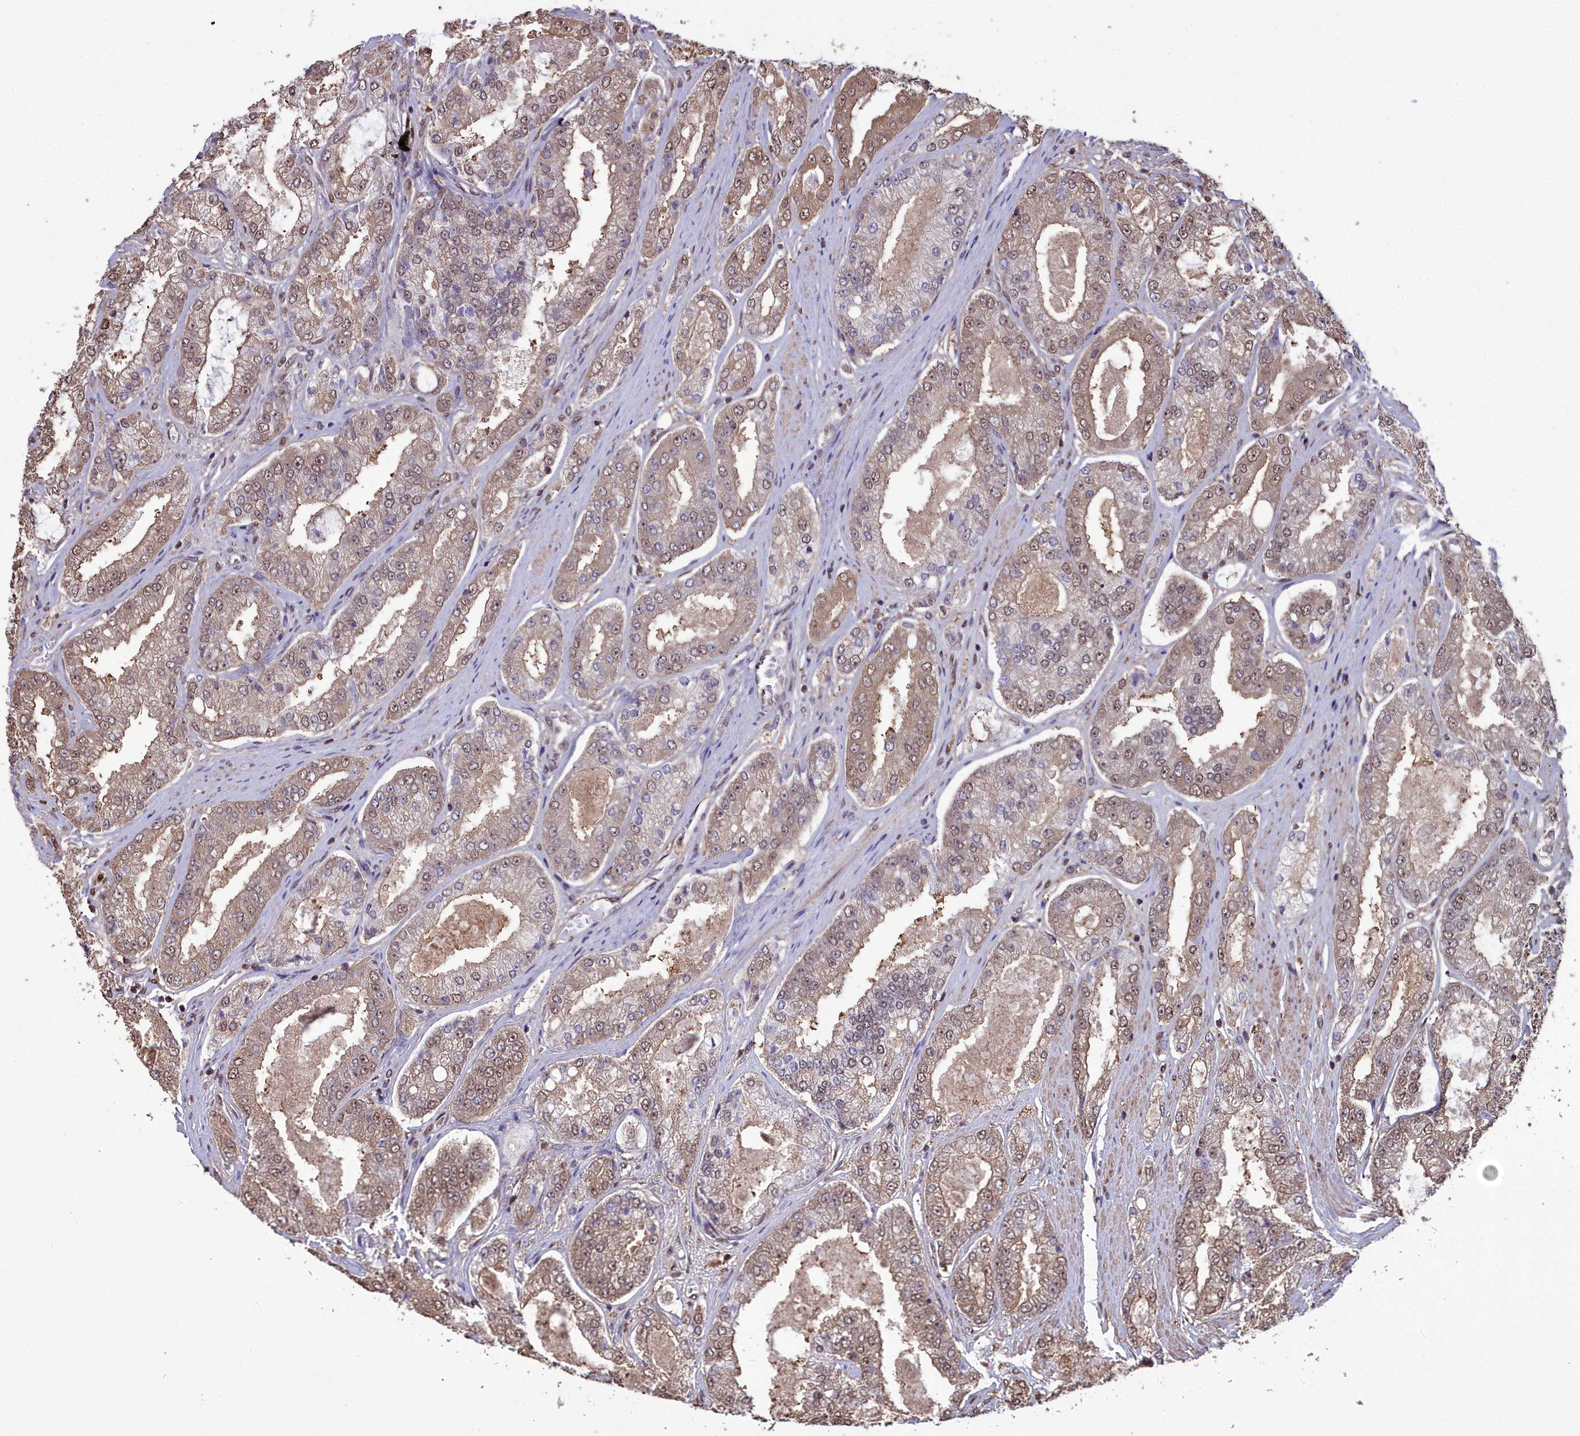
{"staining": {"intensity": "moderate", "quantity": ">75%", "location": "cytoplasmic/membranous,nuclear"}, "tissue": "prostate cancer", "cell_type": "Tumor cells", "image_type": "cancer", "snomed": [{"axis": "morphology", "description": "Adenocarcinoma, High grade"}, {"axis": "topography", "description": "Prostate"}], "caption": "Prostate cancer was stained to show a protein in brown. There is medium levels of moderate cytoplasmic/membranous and nuclear expression in about >75% of tumor cells.", "gene": "GAPDH", "patient": {"sex": "male", "age": 71}}